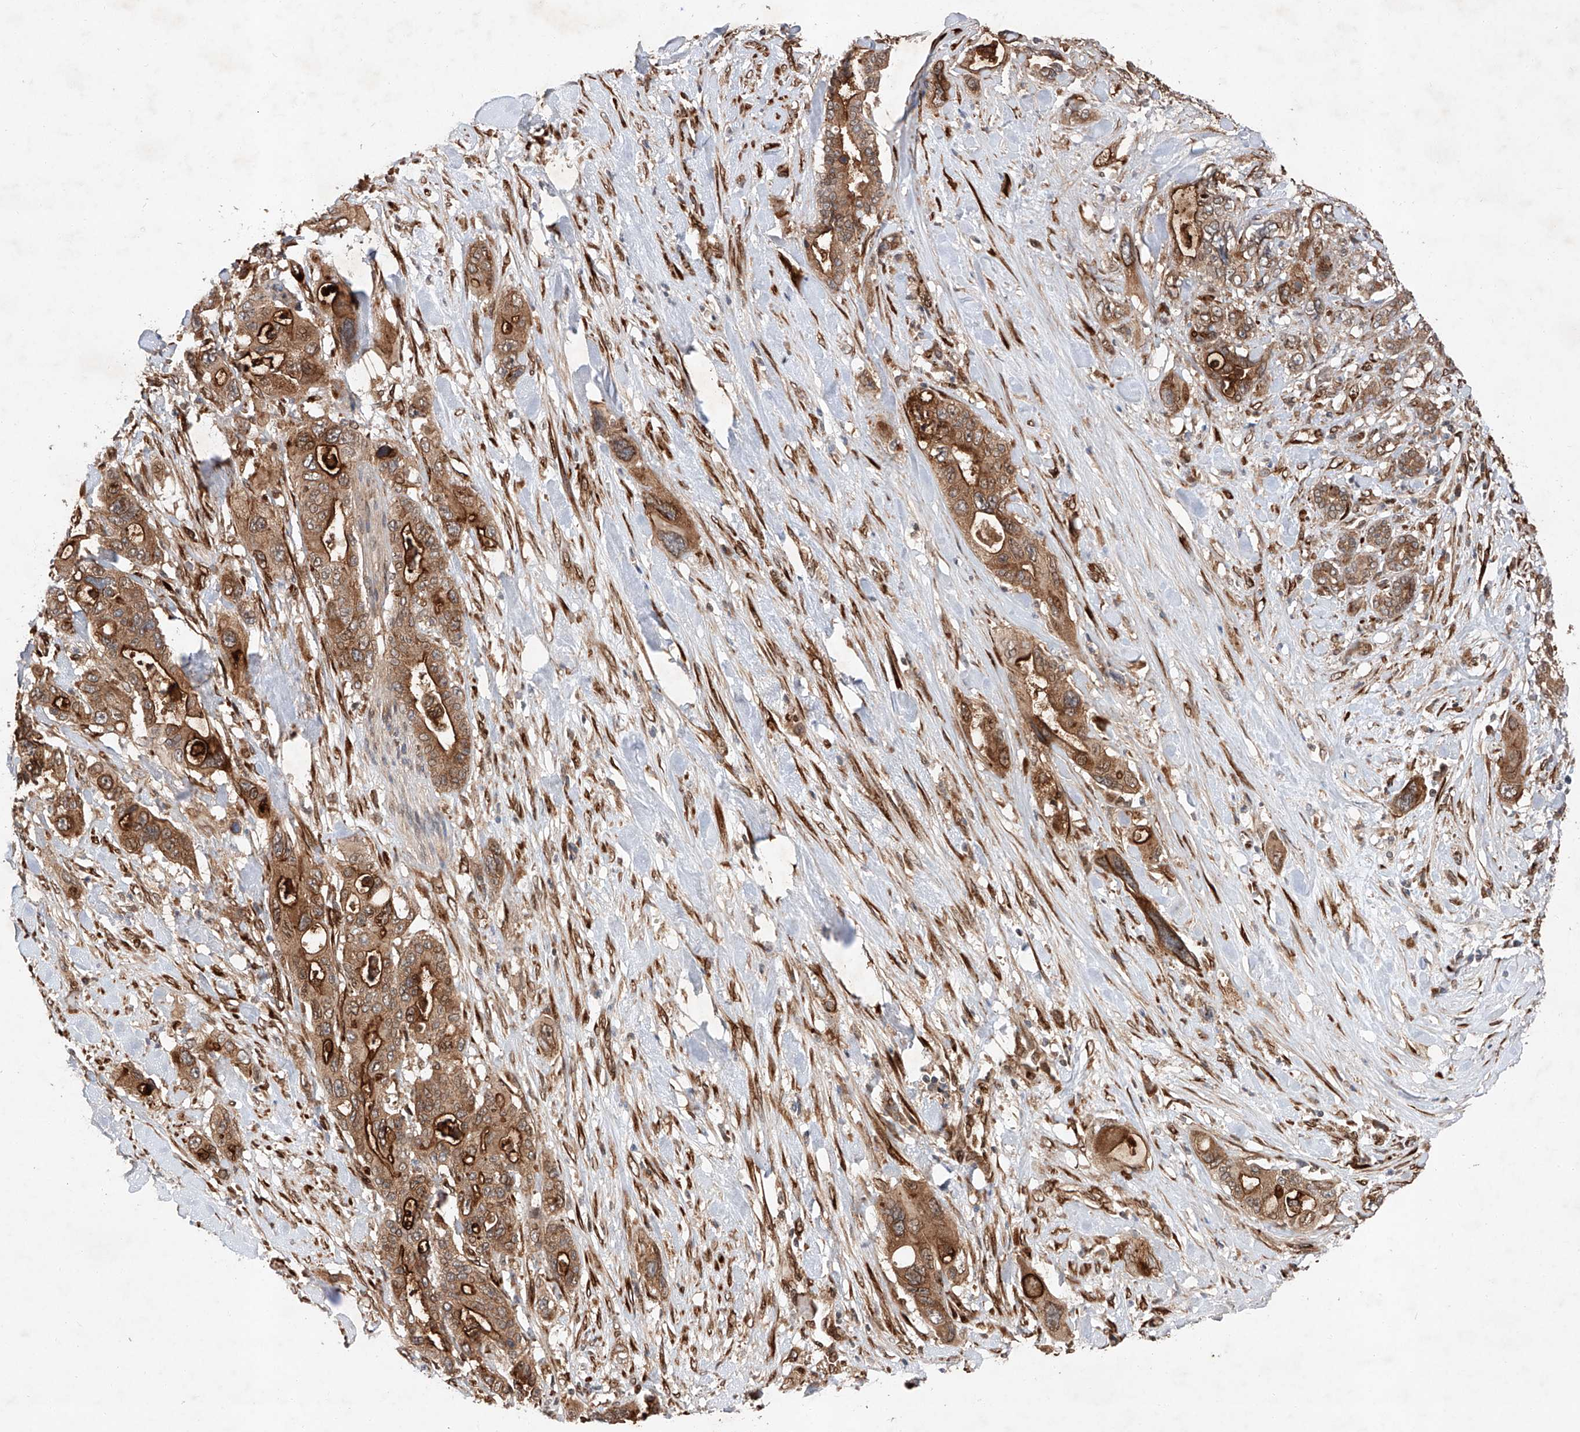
{"staining": {"intensity": "strong", "quantity": ">75%", "location": "cytoplasmic/membranous"}, "tissue": "pancreatic cancer", "cell_type": "Tumor cells", "image_type": "cancer", "snomed": [{"axis": "morphology", "description": "Adenocarcinoma, NOS"}, {"axis": "topography", "description": "Pancreas"}], "caption": "Protein staining by IHC demonstrates strong cytoplasmic/membranous staining in approximately >75% of tumor cells in pancreatic cancer (adenocarcinoma).", "gene": "ZFP28", "patient": {"sex": "male", "age": 46}}